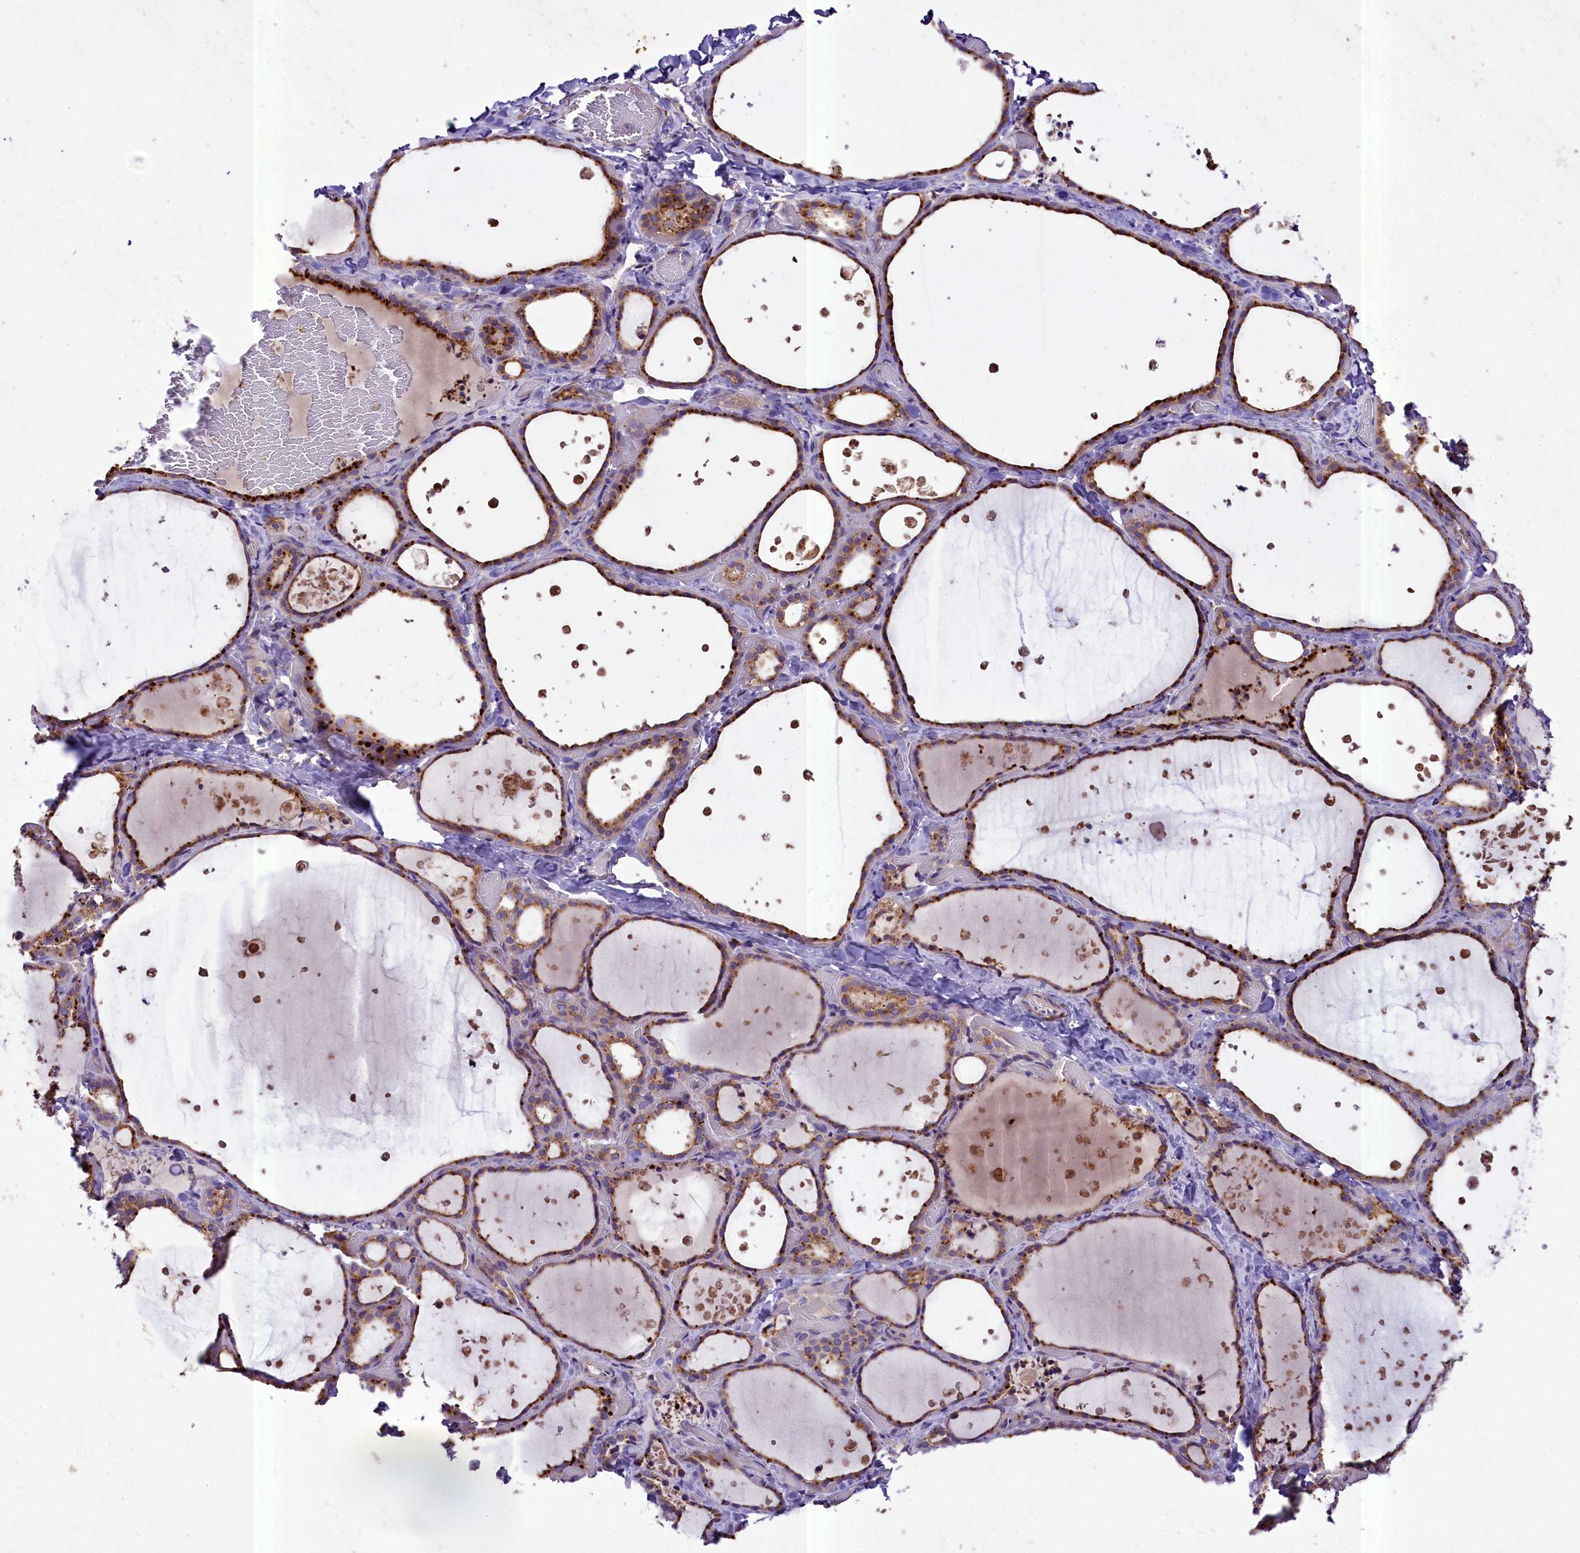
{"staining": {"intensity": "moderate", "quantity": ">75%", "location": "cytoplasmic/membranous"}, "tissue": "thyroid gland", "cell_type": "Glandular cells", "image_type": "normal", "snomed": [{"axis": "morphology", "description": "Normal tissue, NOS"}, {"axis": "topography", "description": "Thyroid gland"}], "caption": "DAB immunohistochemical staining of normal human thyroid gland reveals moderate cytoplasmic/membranous protein expression in approximately >75% of glandular cells.", "gene": "PEMT", "patient": {"sex": "female", "age": 44}}